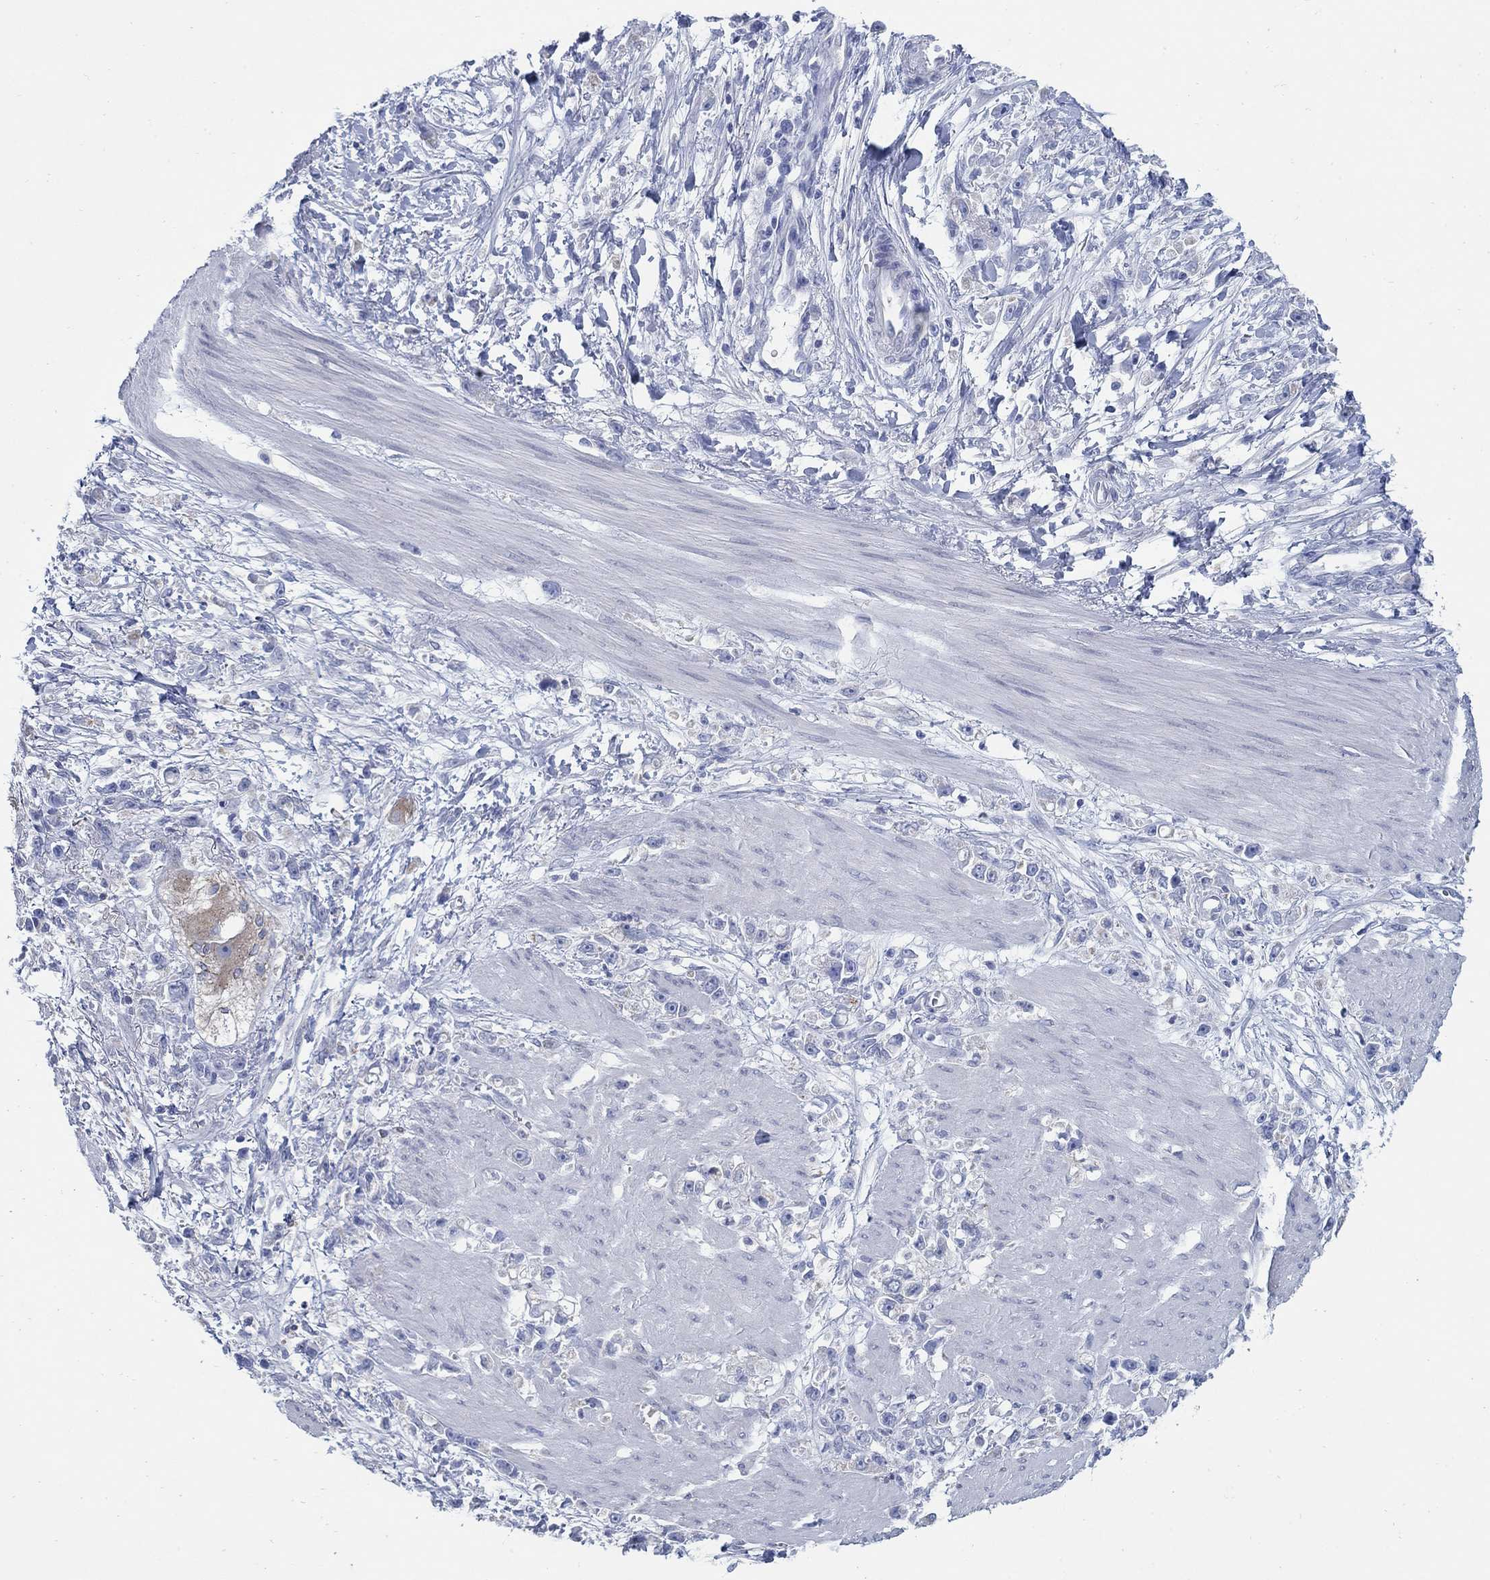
{"staining": {"intensity": "negative", "quantity": "none", "location": "none"}, "tissue": "stomach cancer", "cell_type": "Tumor cells", "image_type": "cancer", "snomed": [{"axis": "morphology", "description": "Adenocarcinoma, NOS"}, {"axis": "topography", "description": "Stomach"}], "caption": "An immunohistochemistry photomicrograph of stomach adenocarcinoma is shown. There is no staining in tumor cells of stomach adenocarcinoma.", "gene": "SCCPDH", "patient": {"sex": "female", "age": 59}}